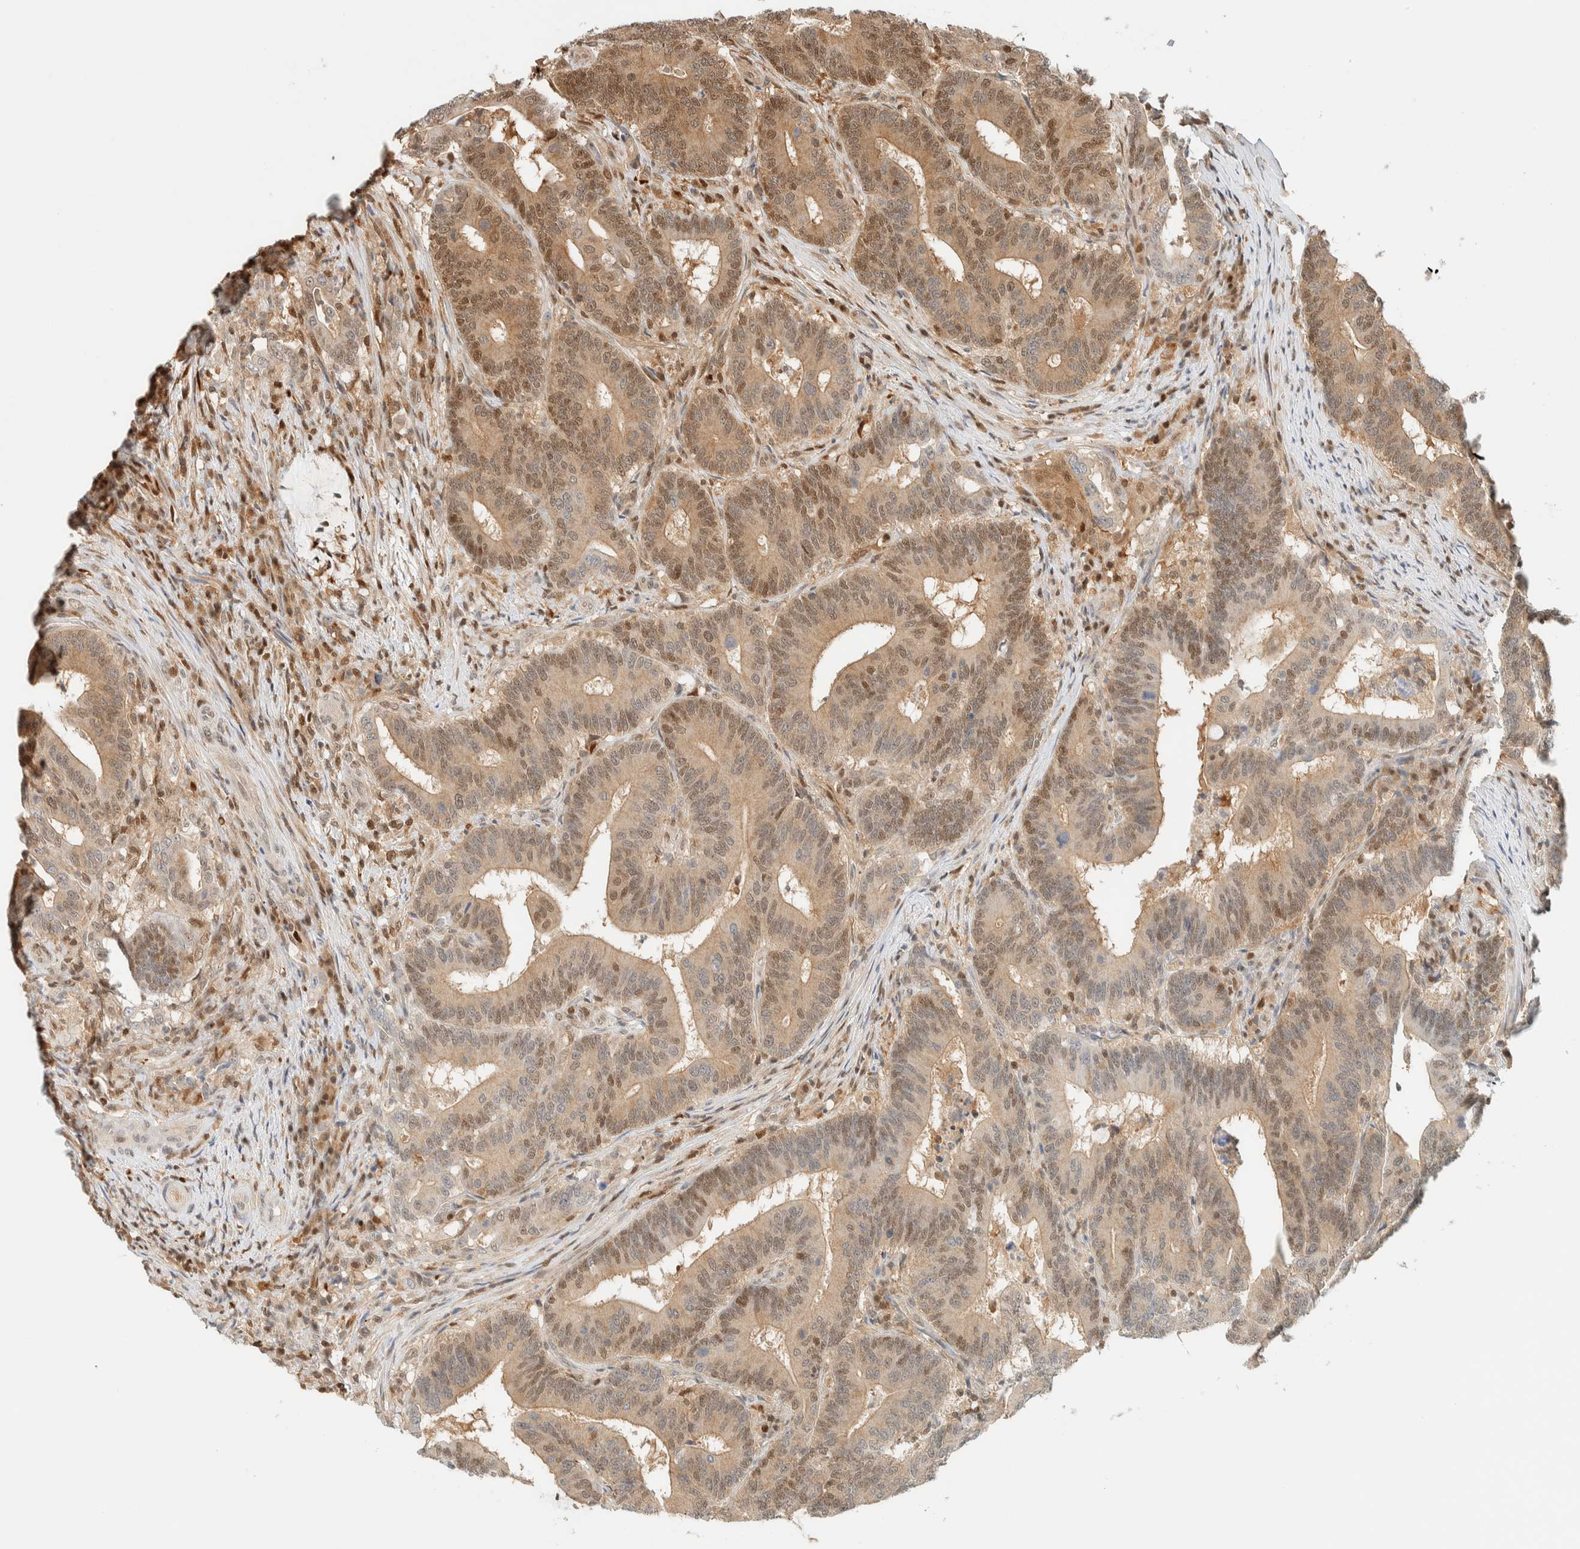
{"staining": {"intensity": "moderate", "quantity": ">75%", "location": "cytoplasmic/membranous,nuclear"}, "tissue": "colorectal cancer", "cell_type": "Tumor cells", "image_type": "cancer", "snomed": [{"axis": "morphology", "description": "Adenocarcinoma, NOS"}, {"axis": "topography", "description": "Colon"}], "caption": "Immunohistochemistry (IHC) micrograph of human colorectal adenocarcinoma stained for a protein (brown), which displays medium levels of moderate cytoplasmic/membranous and nuclear expression in about >75% of tumor cells.", "gene": "ZBTB37", "patient": {"sex": "female", "age": 66}}